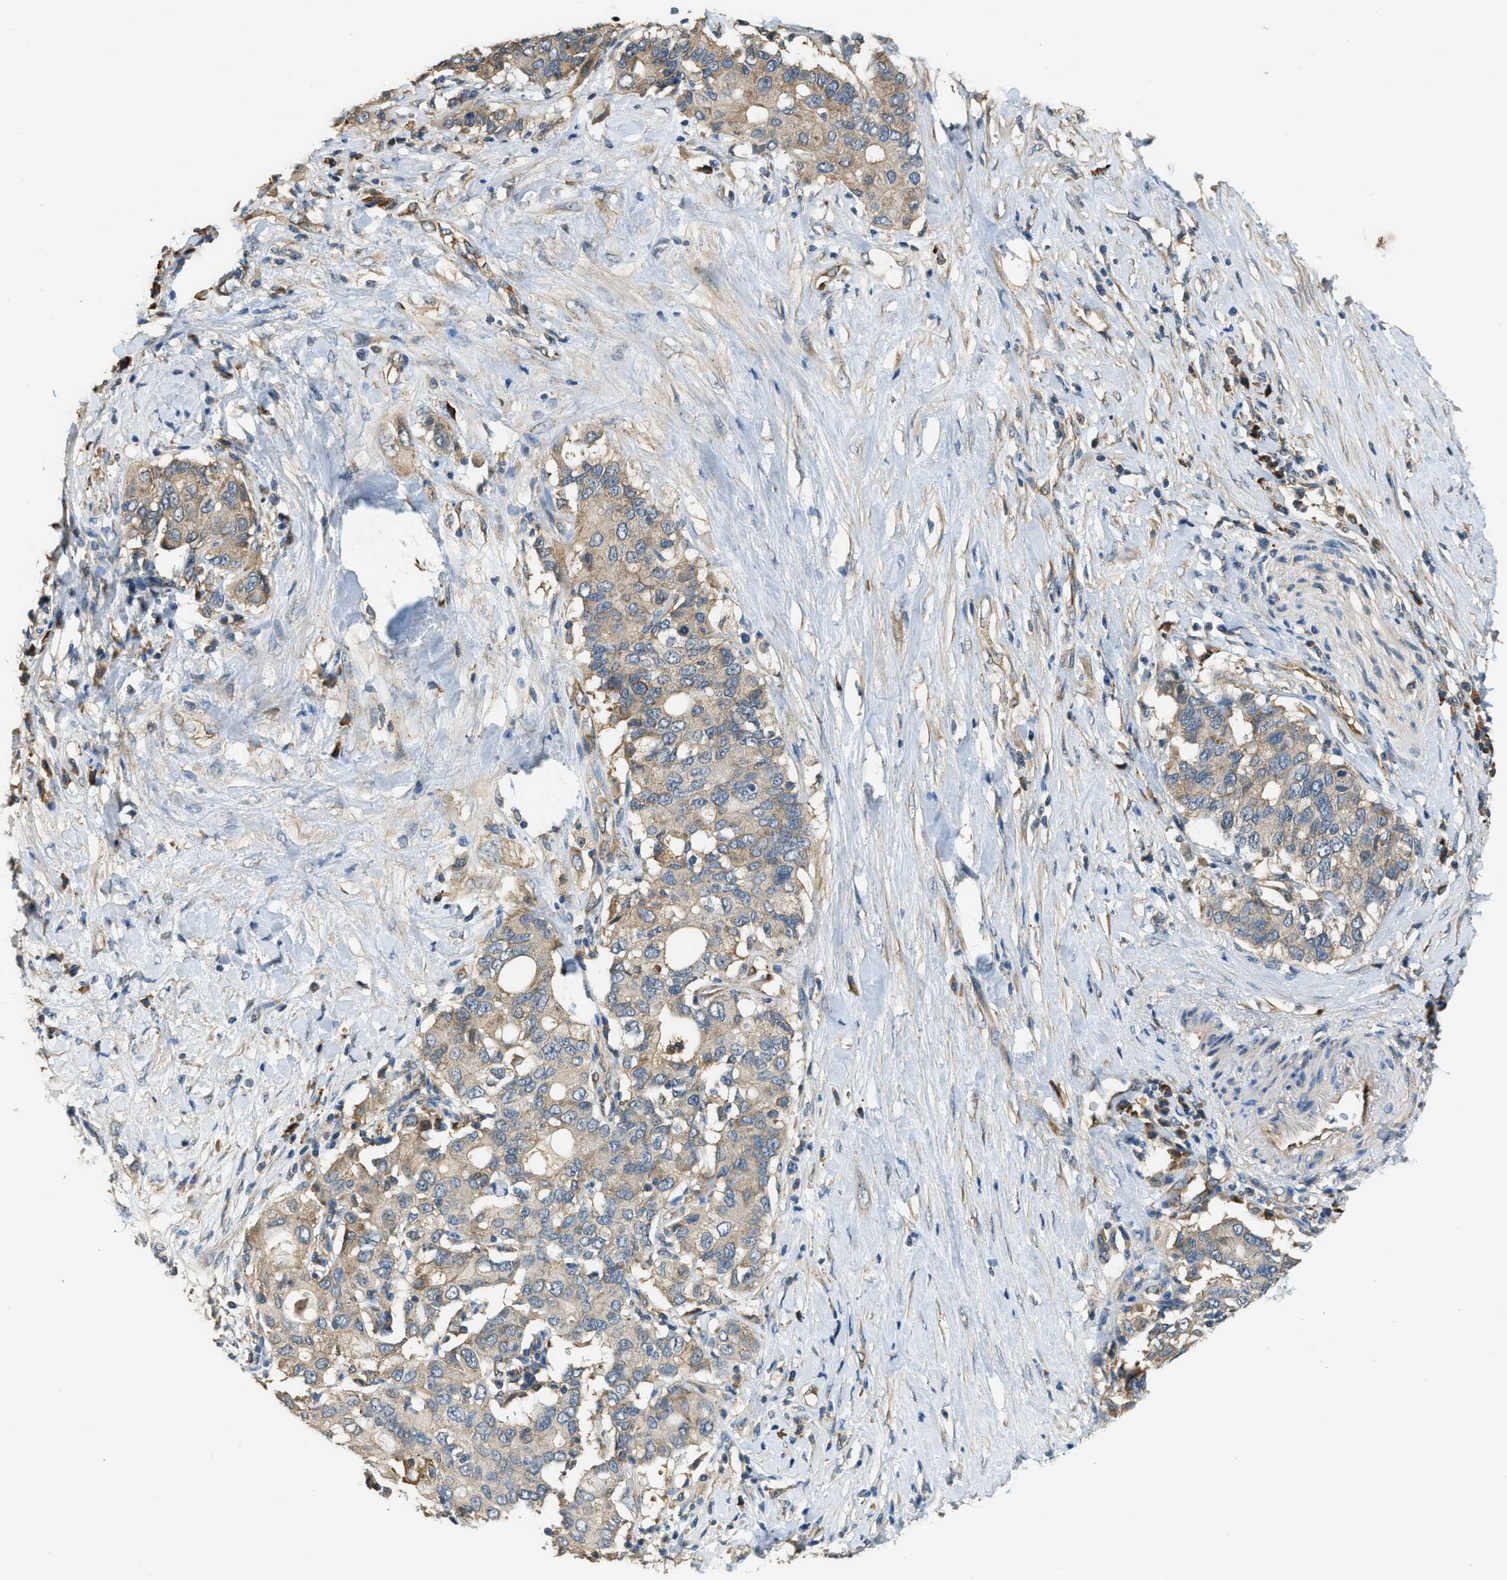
{"staining": {"intensity": "weak", "quantity": ">75%", "location": "cytoplasmic/membranous"}, "tissue": "pancreatic cancer", "cell_type": "Tumor cells", "image_type": "cancer", "snomed": [{"axis": "morphology", "description": "Adenocarcinoma, NOS"}, {"axis": "topography", "description": "Pancreas"}], "caption": "A histopathology image of pancreatic cancer stained for a protein shows weak cytoplasmic/membranous brown staining in tumor cells.", "gene": "CFLAR", "patient": {"sex": "female", "age": 56}}